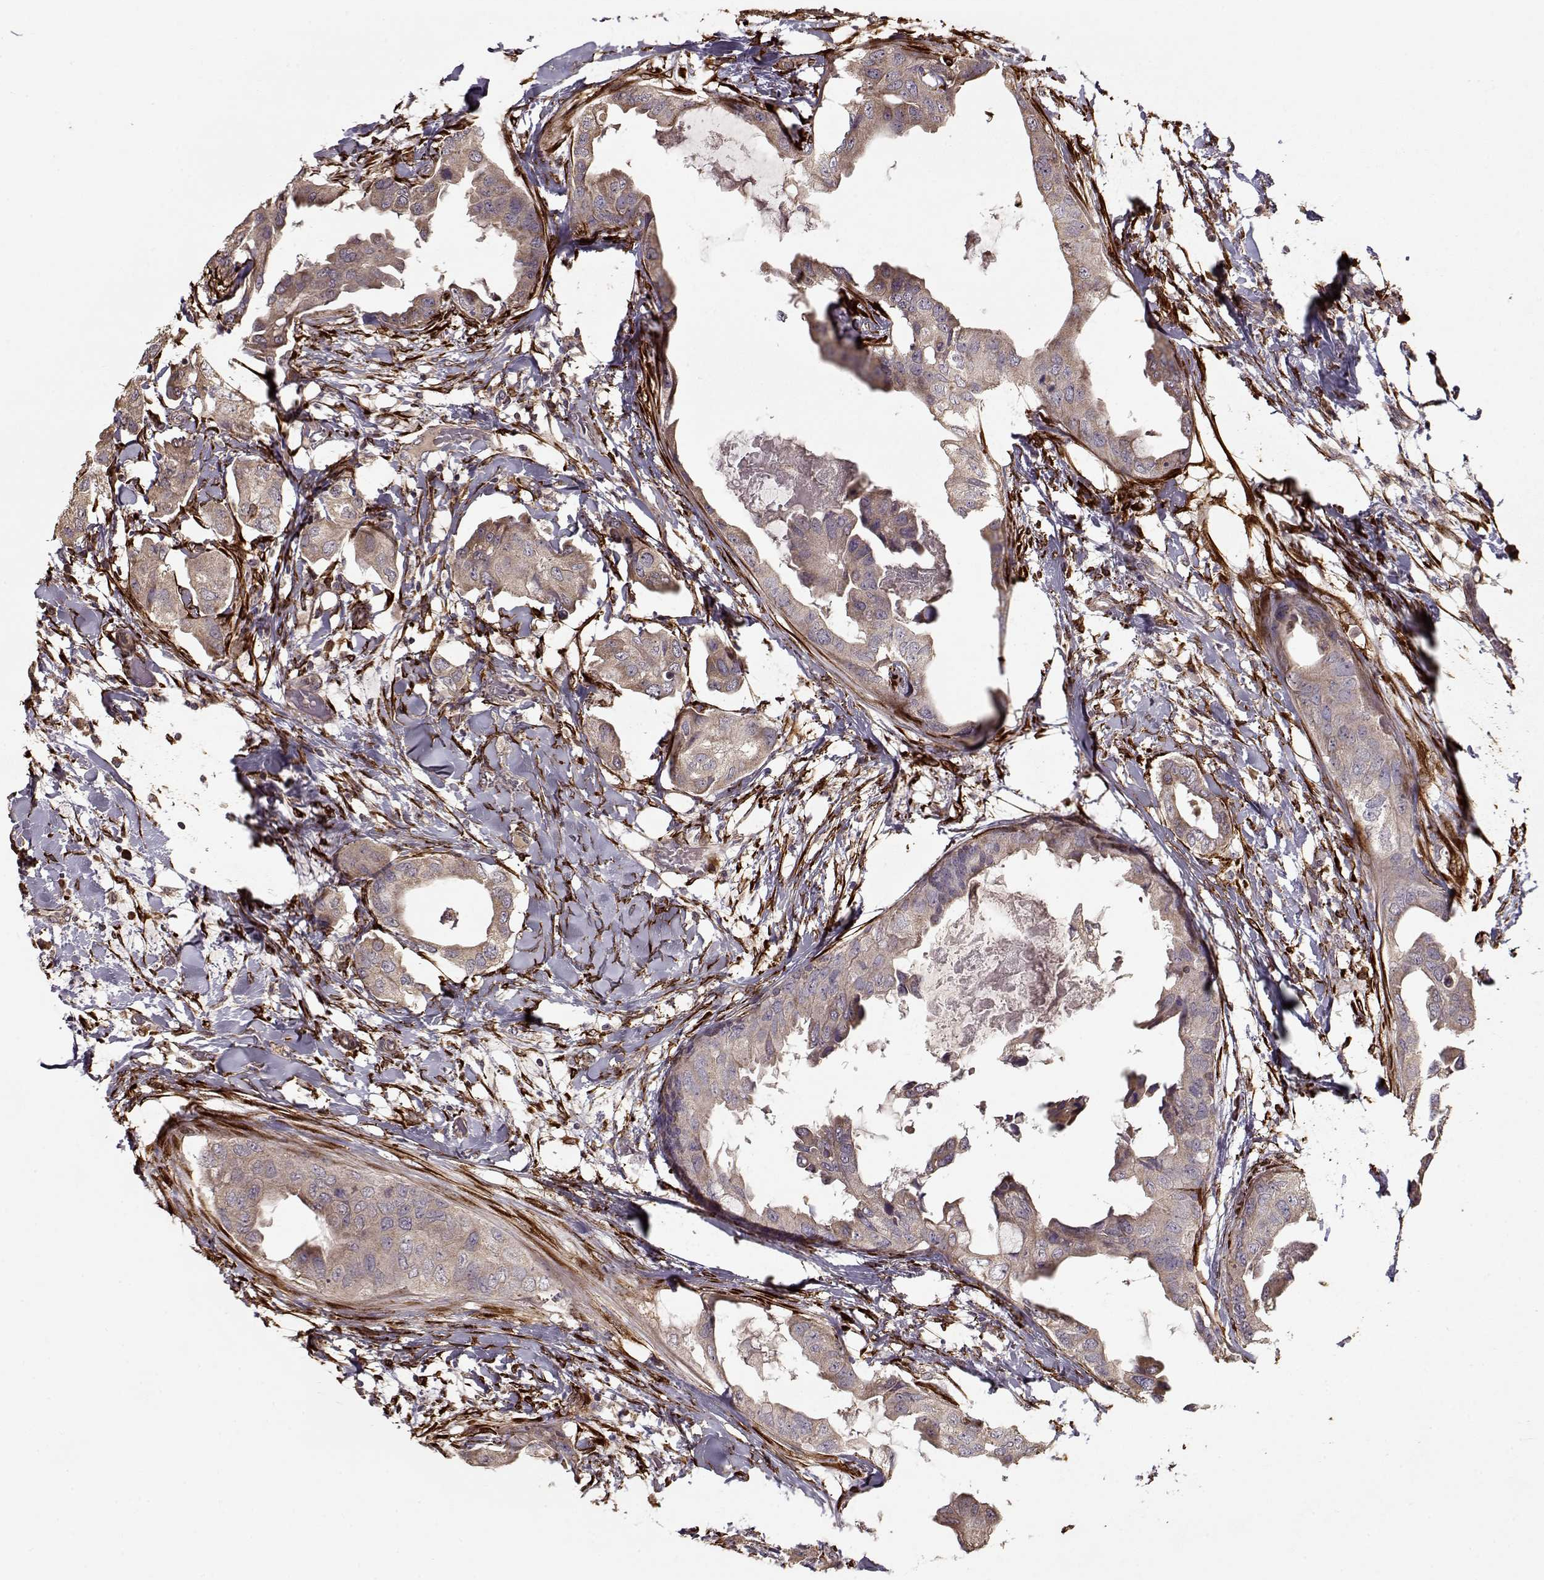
{"staining": {"intensity": "weak", "quantity": ">75%", "location": "cytoplasmic/membranous"}, "tissue": "breast cancer", "cell_type": "Tumor cells", "image_type": "cancer", "snomed": [{"axis": "morphology", "description": "Normal tissue, NOS"}, {"axis": "morphology", "description": "Duct carcinoma"}, {"axis": "topography", "description": "Breast"}], "caption": "Human breast cancer (intraductal carcinoma) stained with a protein marker displays weak staining in tumor cells.", "gene": "IMMP1L", "patient": {"sex": "female", "age": 40}}